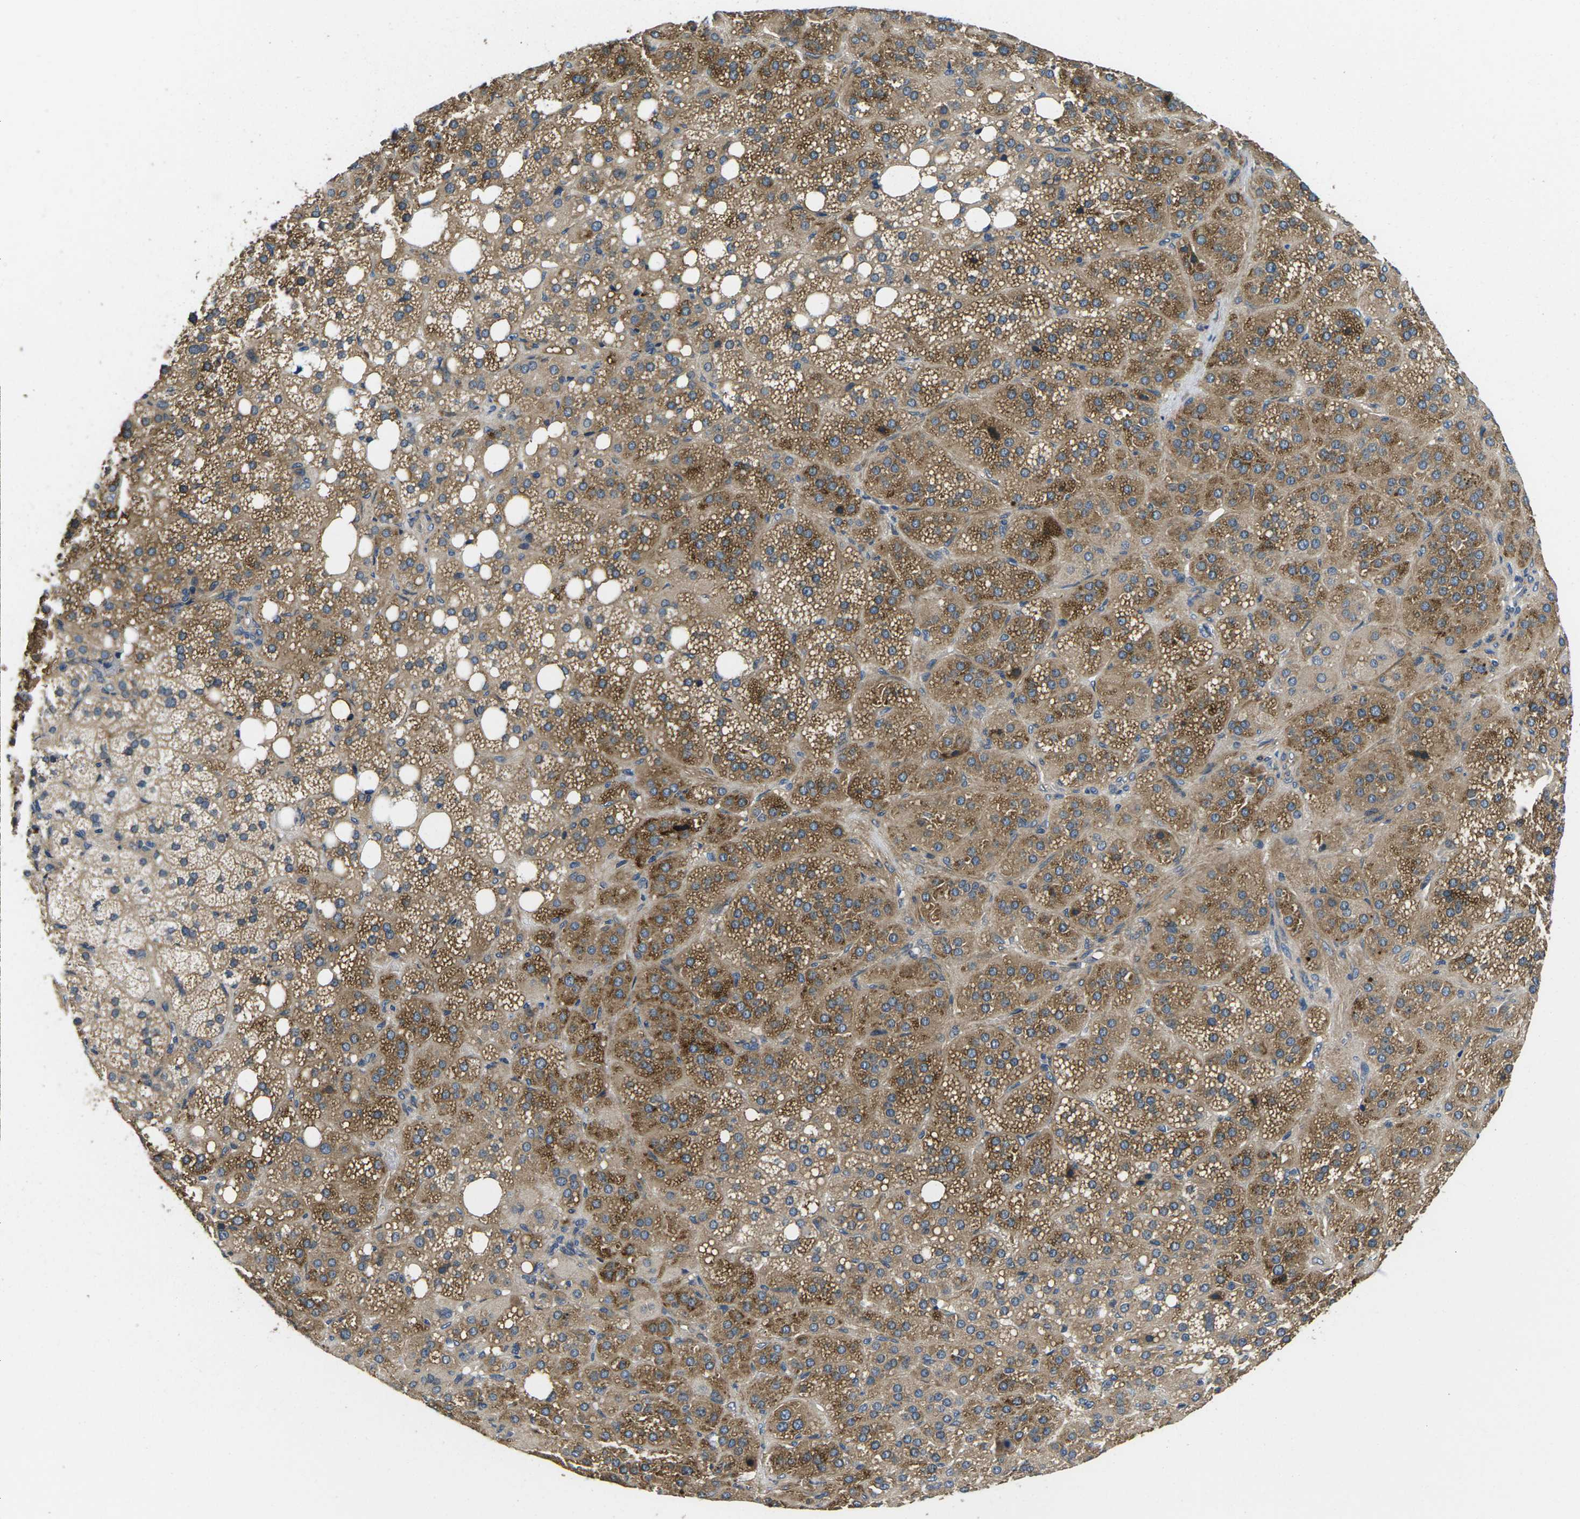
{"staining": {"intensity": "moderate", "quantity": ">75%", "location": "cytoplasmic/membranous"}, "tissue": "adrenal gland", "cell_type": "Glandular cells", "image_type": "normal", "snomed": [{"axis": "morphology", "description": "Normal tissue, NOS"}, {"axis": "topography", "description": "Adrenal gland"}], "caption": "This photomicrograph displays IHC staining of unremarkable human adrenal gland, with medium moderate cytoplasmic/membranous positivity in approximately >75% of glandular cells.", "gene": "PLCE1", "patient": {"sex": "female", "age": 59}}